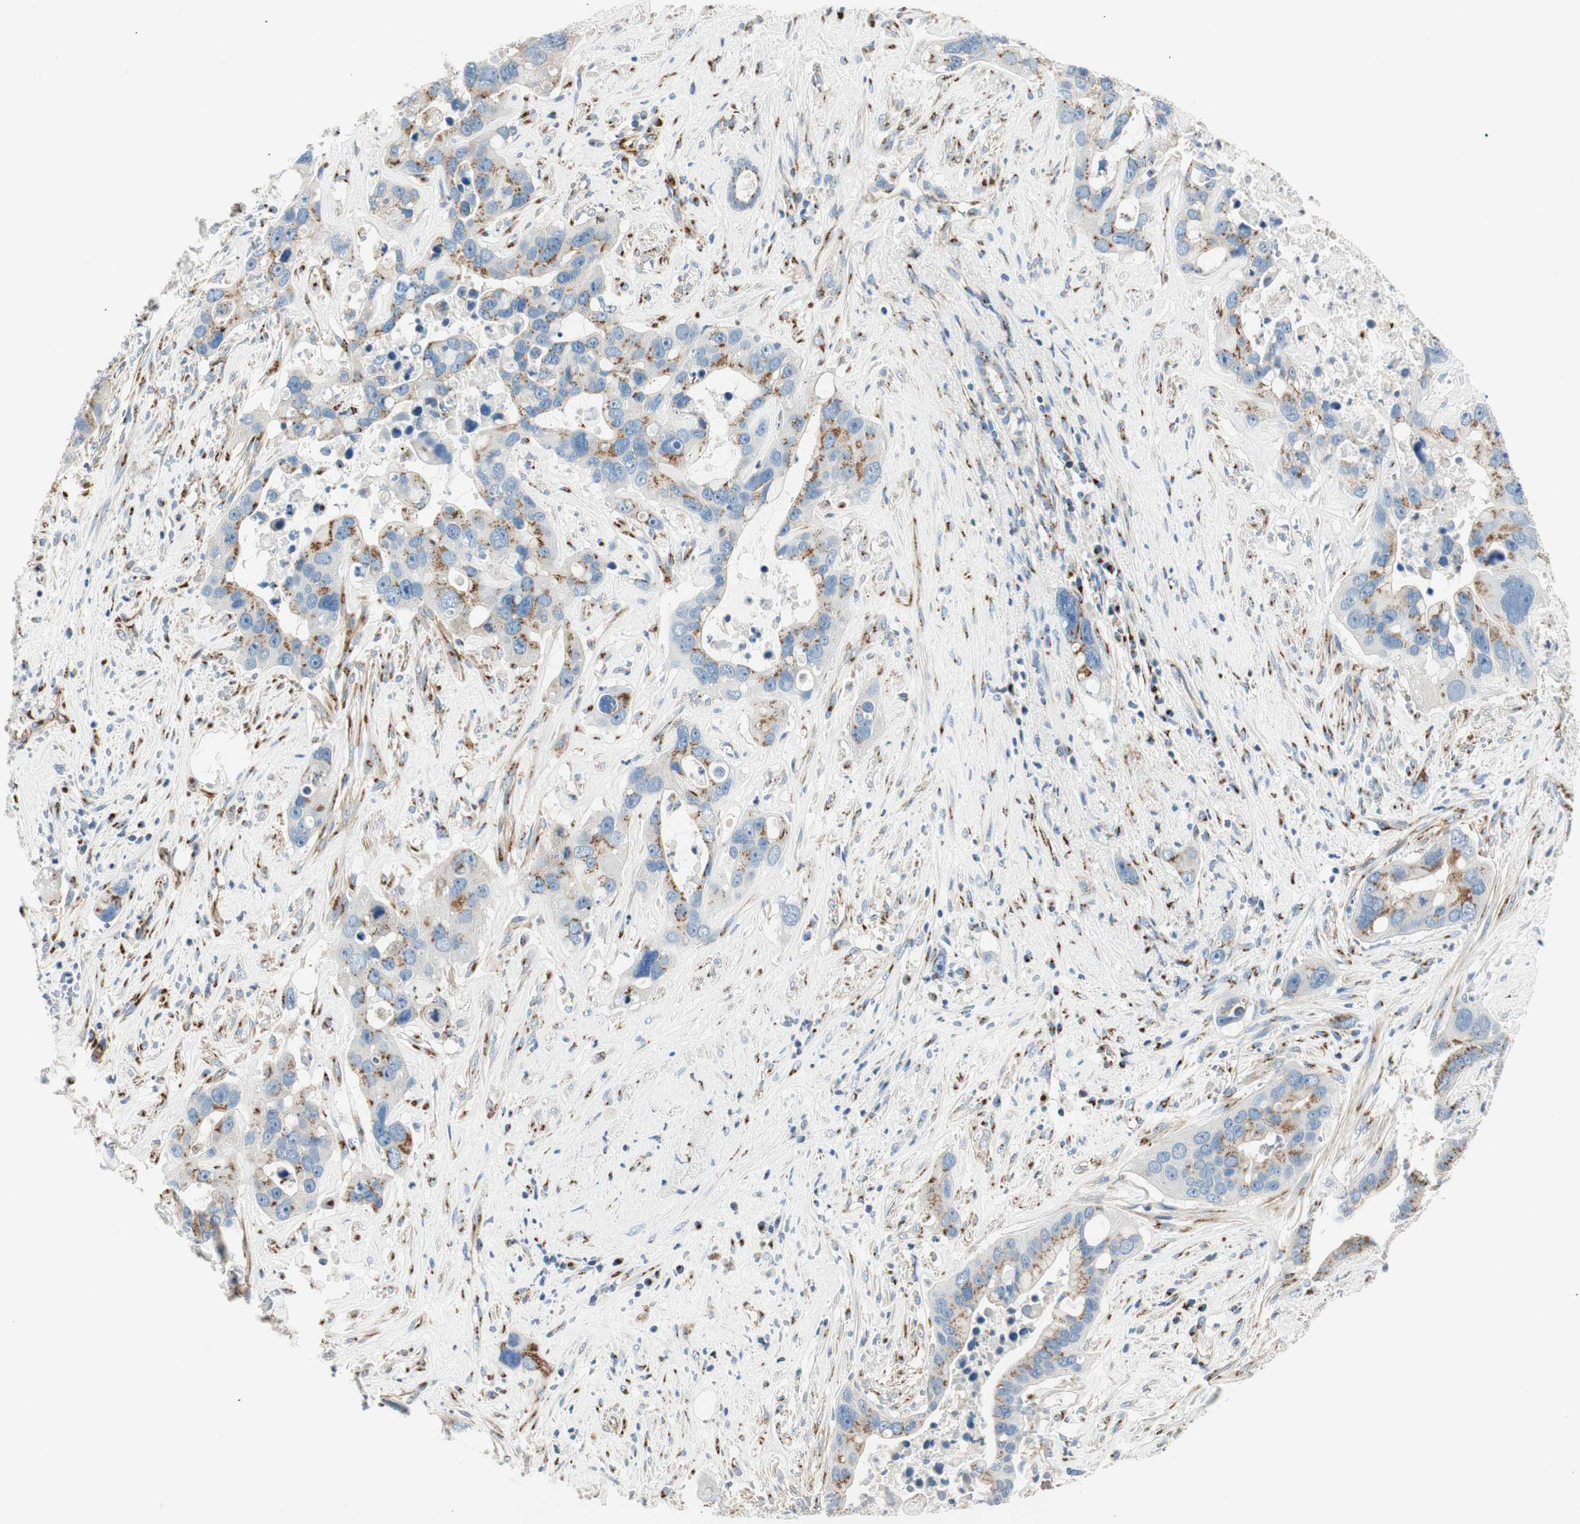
{"staining": {"intensity": "moderate", "quantity": ">75%", "location": "cytoplasmic/membranous"}, "tissue": "liver cancer", "cell_type": "Tumor cells", "image_type": "cancer", "snomed": [{"axis": "morphology", "description": "Cholangiocarcinoma"}, {"axis": "topography", "description": "Liver"}], "caption": "A medium amount of moderate cytoplasmic/membranous staining is appreciated in about >75% of tumor cells in liver cholangiocarcinoma tissue. (brown staining indicates protein expression, while blue staining denotes nuclei).", "gene": "TMF1", "patient": {"sex": "female", "age": 65}}